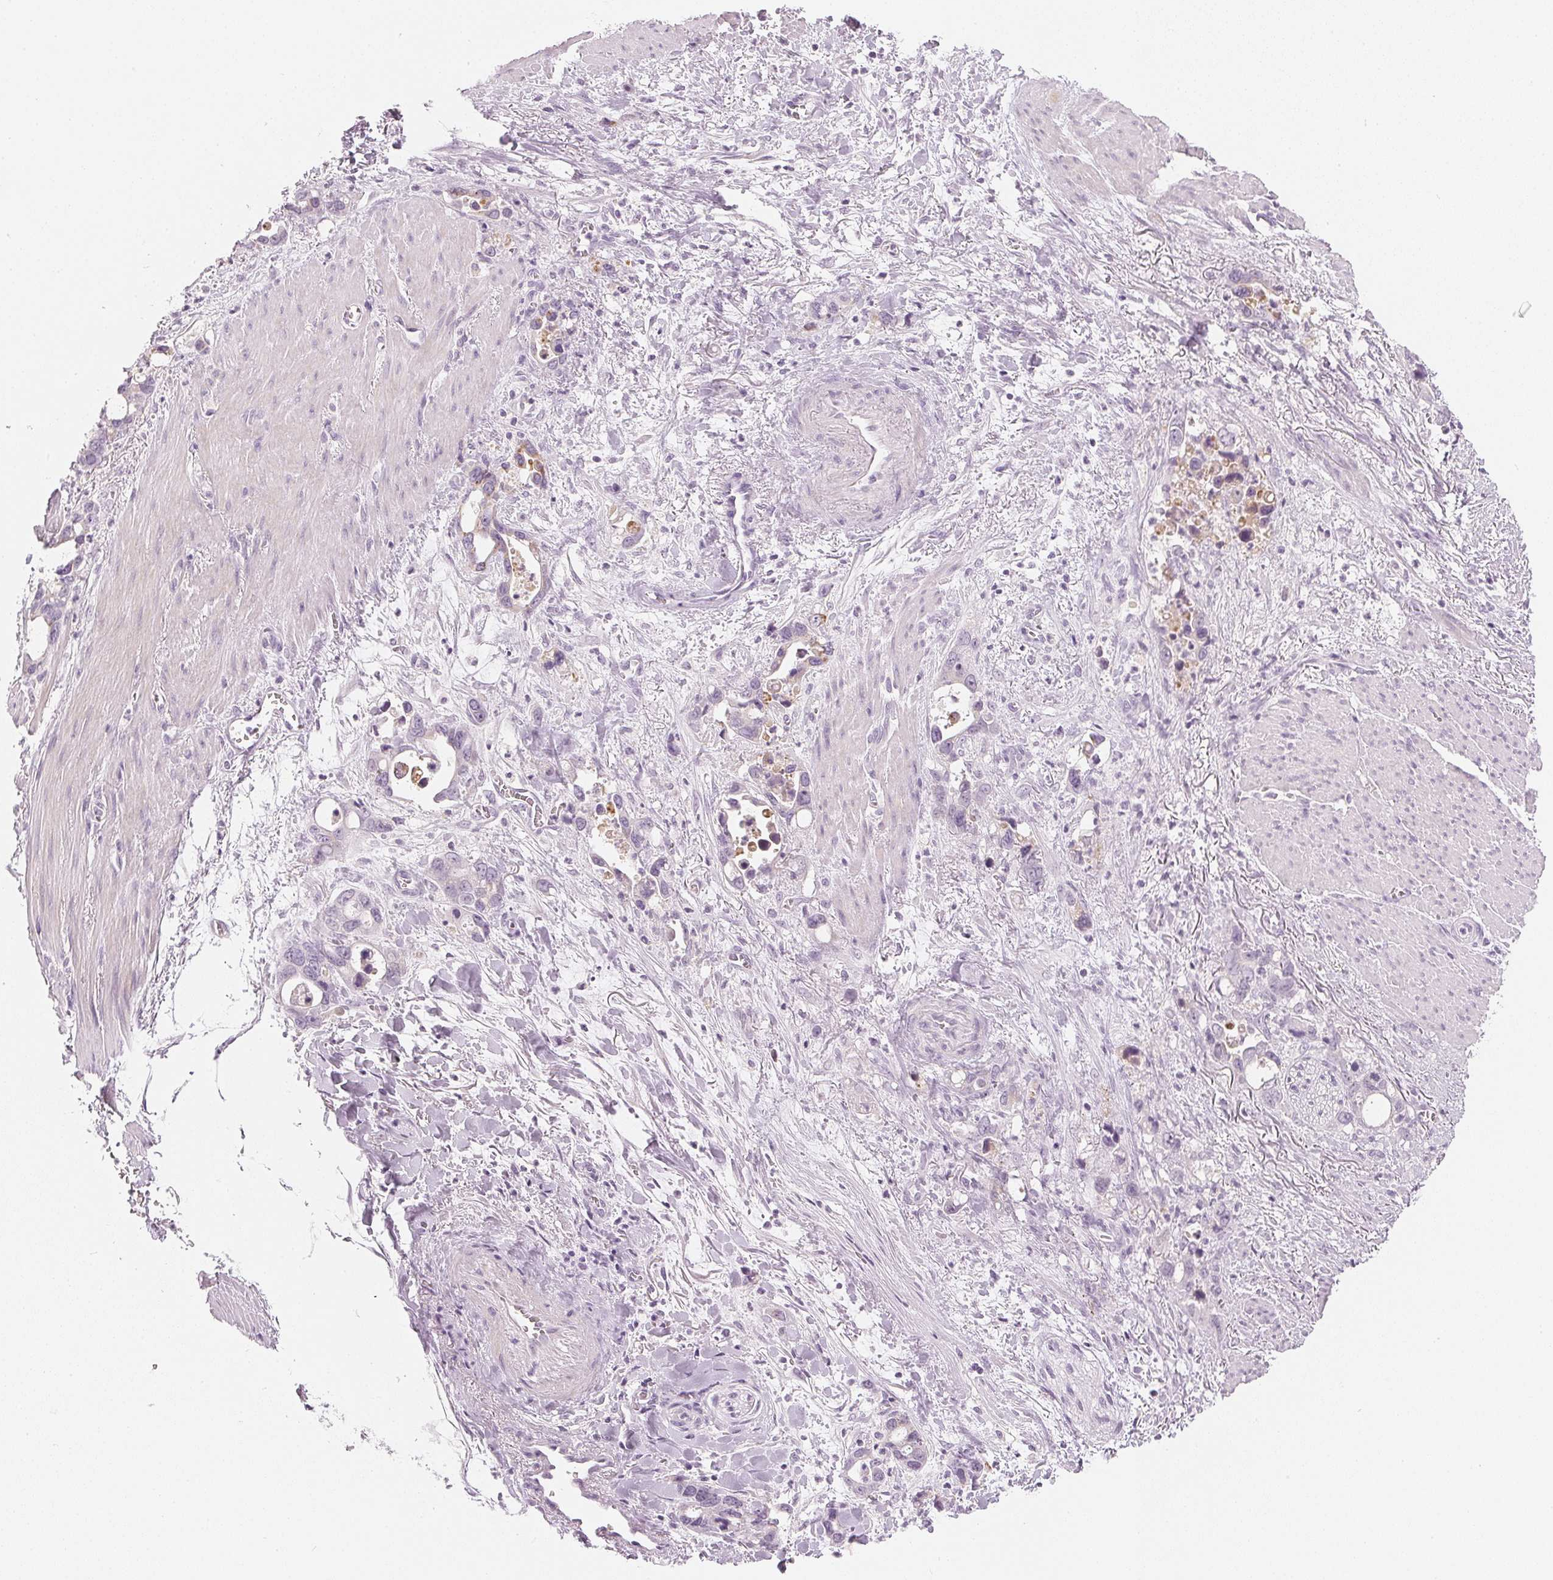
{"staining": {"intensity": "negative", "quantity": "none", "location": "none"}, "tissue": "stomach cancer", "cell_type": "Tumor cells", "image_type": "cancer", "snomed": [{"axis": "morphology", "description": "Normal tissue, NOS"}, {"axis": "morphology", "description": "Adenocarcinoma, NOS"}, {"axis": "topography", "description": "Esophagus"}, {"axis": "topography", "description": "Stomach, upper"}], "caption": "Human stomach adenocarcinoma stained for a protein using immunohistochemistry (IHC) shows no staining in tumor cells.", "gene": "CHST4", "patient": {"sex": "male", "age": 74}}